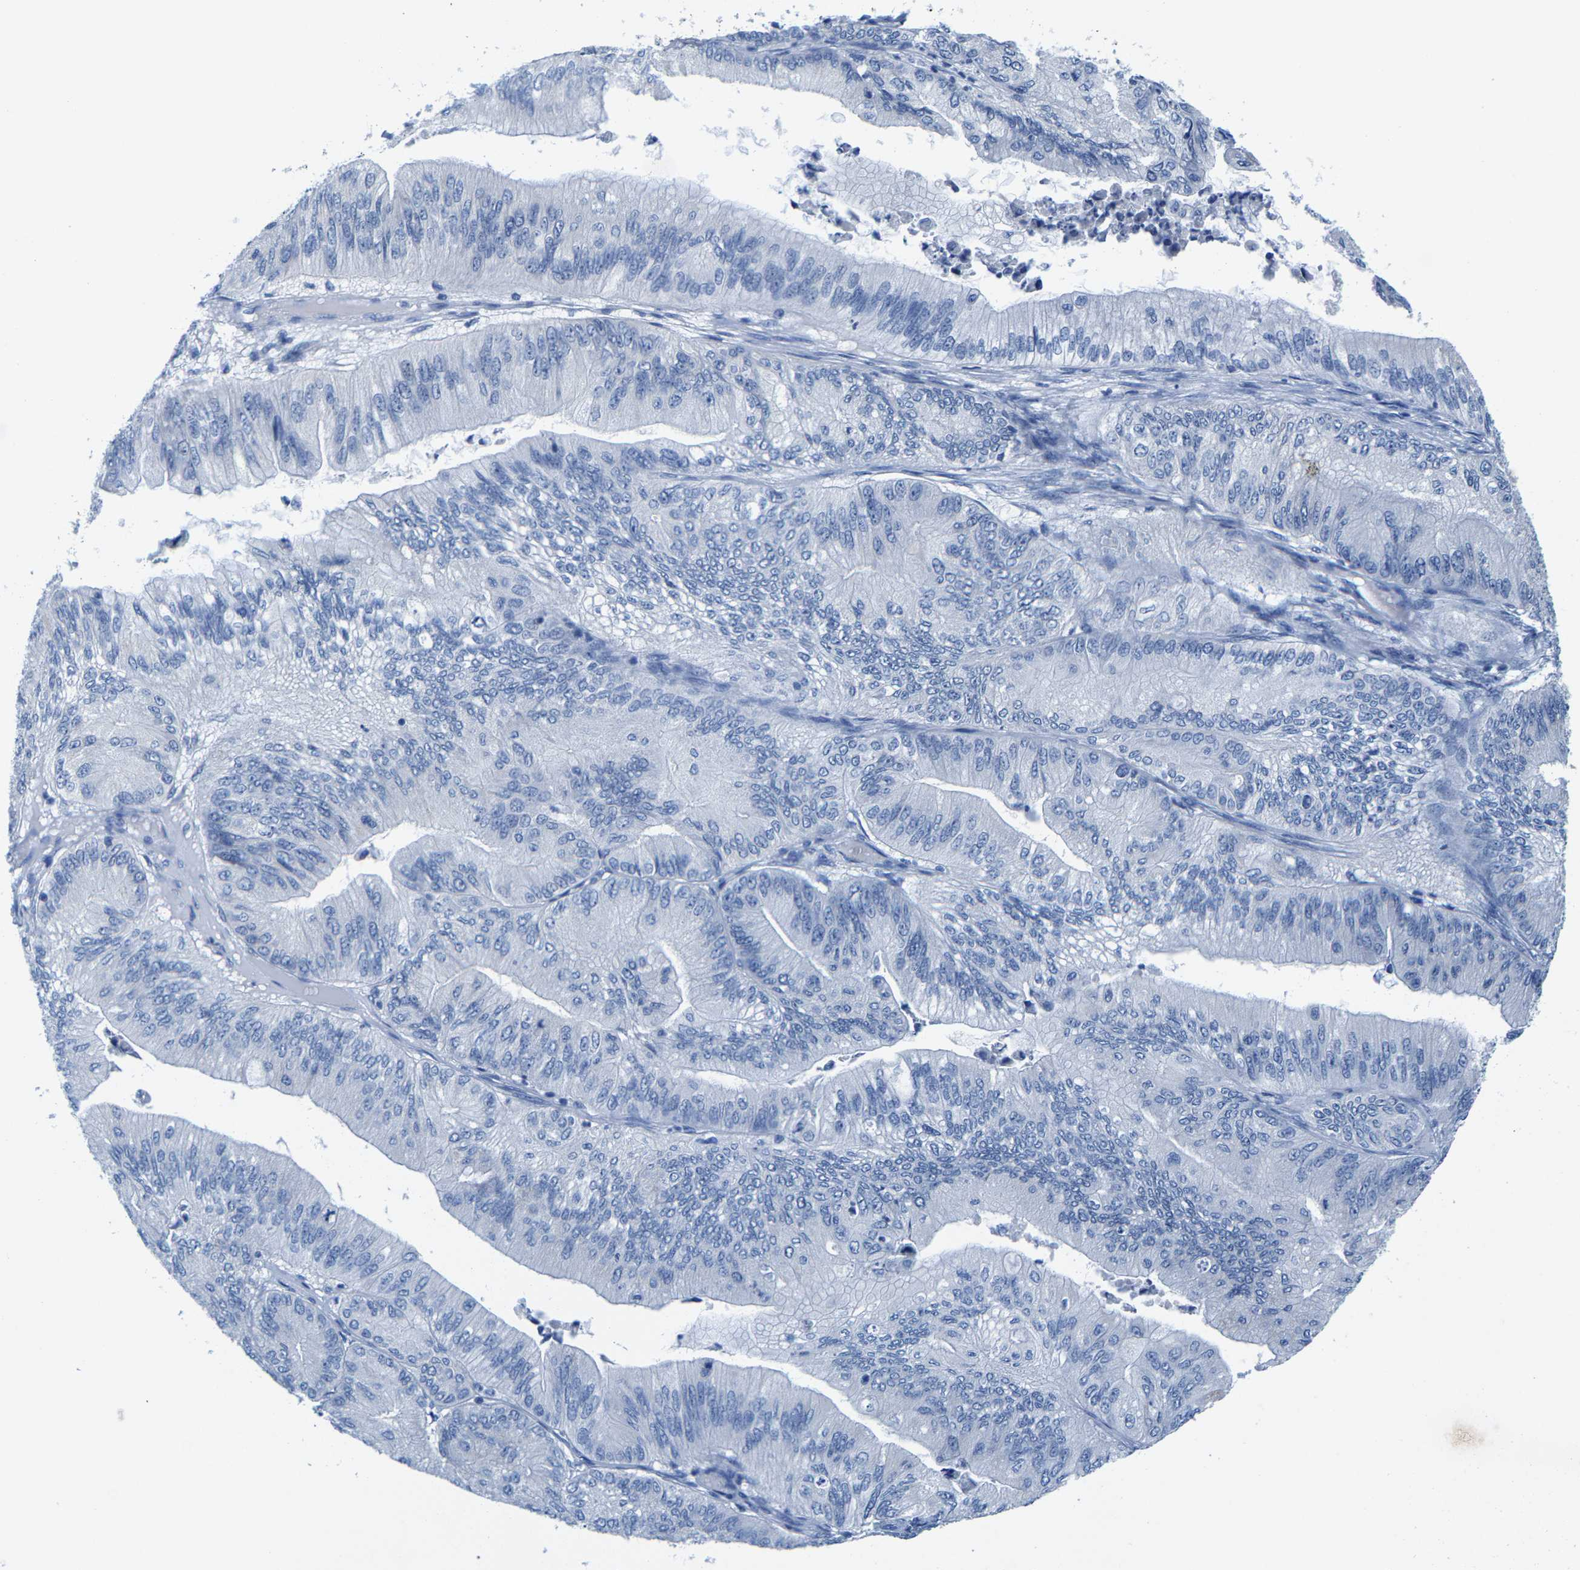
{"staining": {"intensity": "negative", "quantity": "none", "location": "none"}, "tissue": "ovarian cancer", "cell_type": "Tumor cells", "image_type": "cancer", "snomed": [{"axis": "morphology", "description": "Cystadenocarcinoma, mucinous, NOS"}, {"axis": "topography", "description": "Ovary"}], "caption": "Immunohistochemistry (IHC) of human ovarian mucinous cystadenocarcinoma demonstrates no staining in tumor cells.", "gene": "KLHL1", "patient": {"sex": "female", "age": 61}}